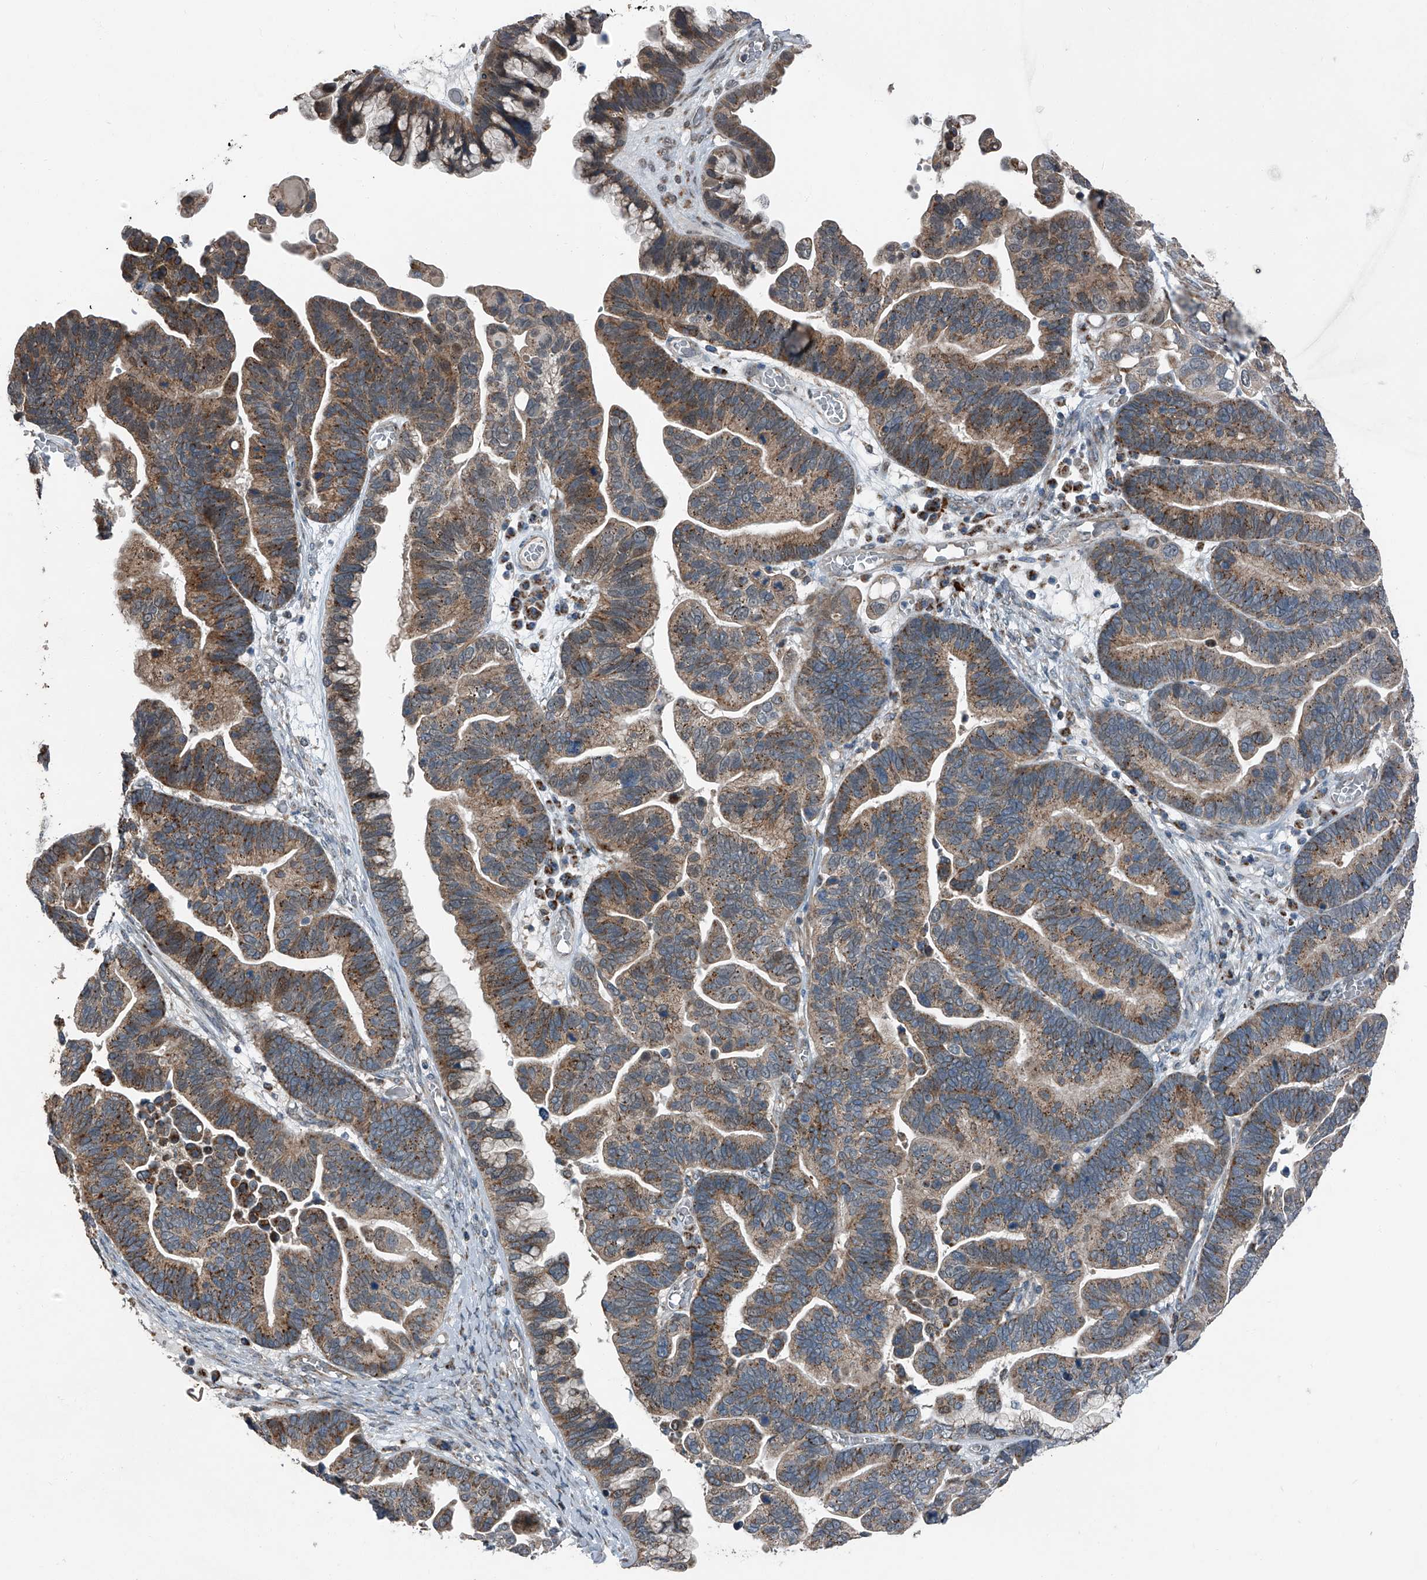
{"staining": {"intensity": "moderate", "quantity": ">75%", "location": "cytoplasmic/membranous"}, "tissue": "ovarian cancer", "cell_type": "Tumor cells", "image_type": "cancer", "snomed": [{"axis": "morphology", "description": "Cystadenocarcinoma, serous, NOS"}, {"axis": "topography", "description": "Ovary"}], "caption": "A medium amount of moderate cytoplasmic/membranous staining is appreciated in approximately >75% of tumor cells in ovarian cancer (serous cystadenocarcinoma) tissue.", "gene": "CHRNA7", "patient": {"sex": "female", "age": 56}}